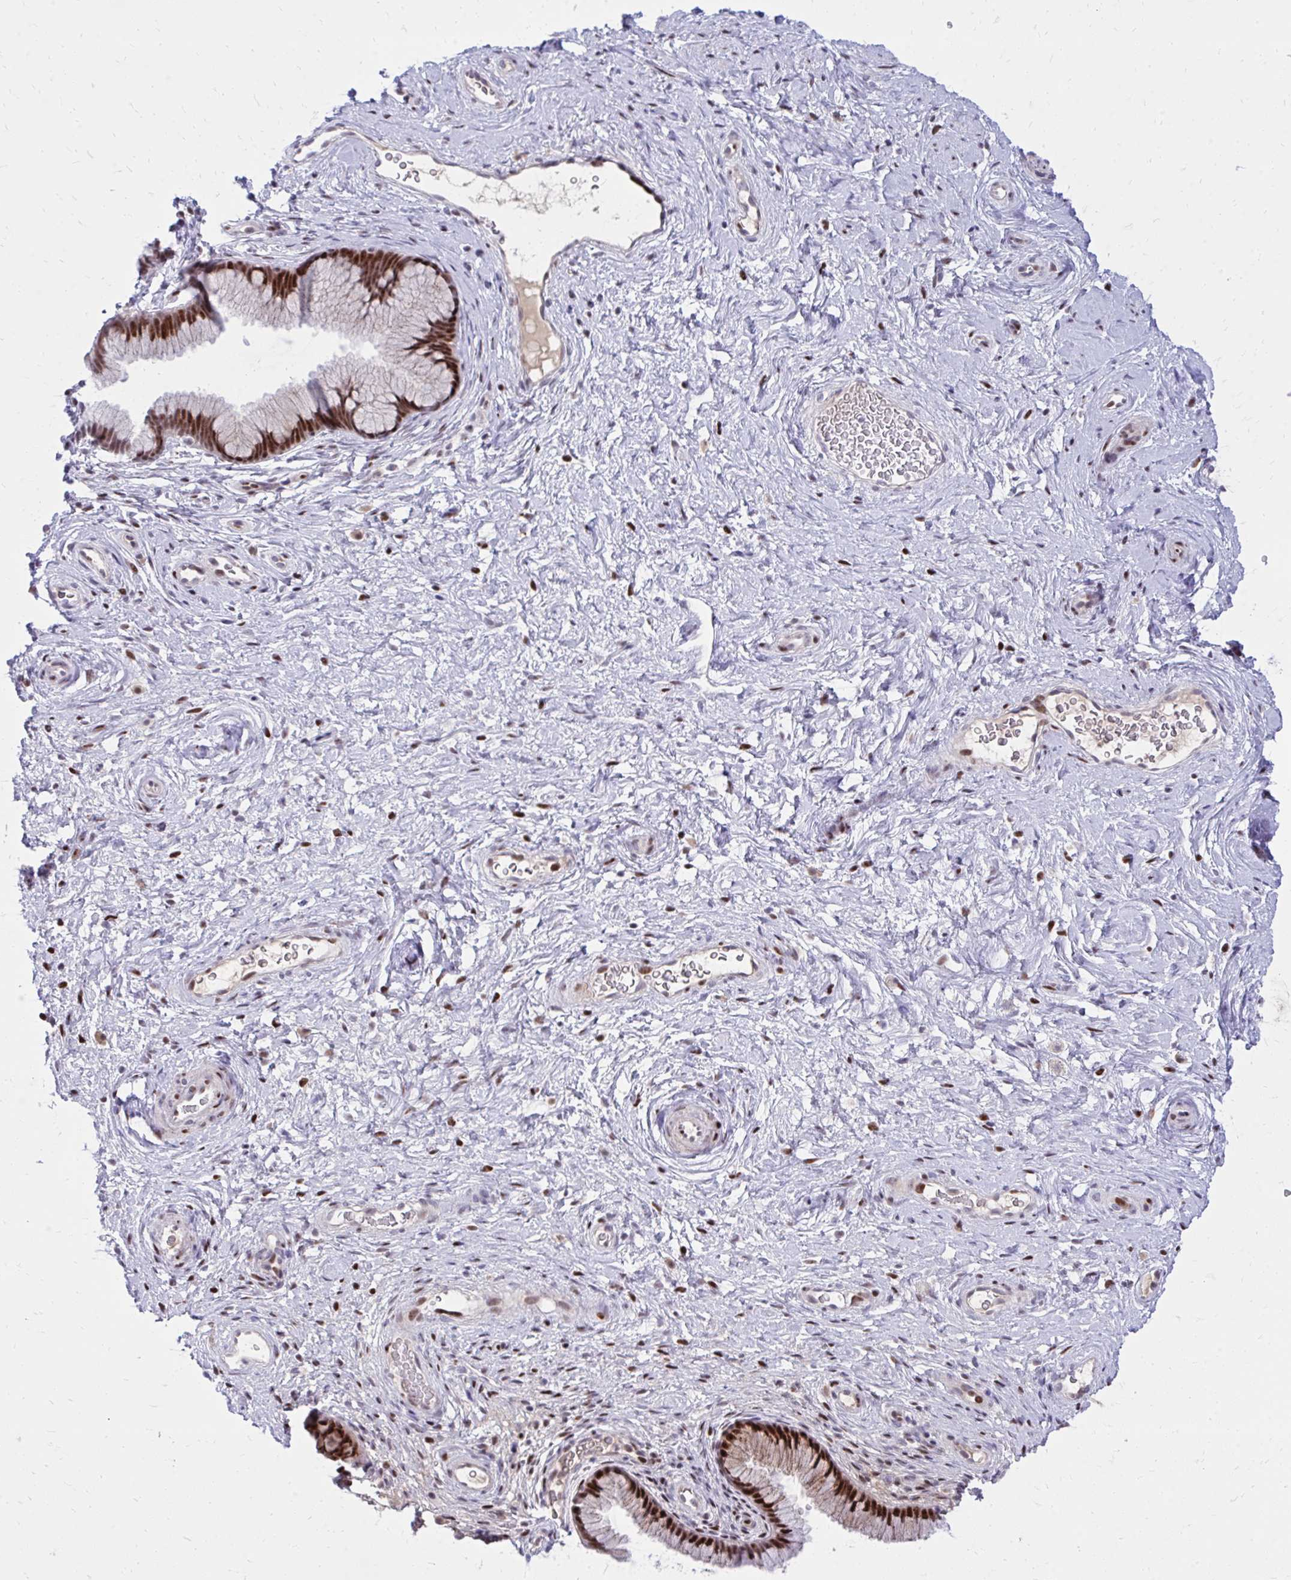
{"staining": {"intensity": "strong", "quantity": ">75%", "location": "nuclear"}, "tissue": "cervix", "cell_type": "Glandular cells", "image_type": "normal", "snomed": [{"axis": "morphology", "description": "Normal tissue, NOS"}, {"axis": "topography", "description": "Cervix"}], "caption": "IHC of normal cervix reveals high levels of strong nuclear positivity in approximately >75% of glandular cells. (brown staining indicates protein expression, while blue staining denotes nuclei).", "gene": "C14orf39", "patient": {"sex": "female", "age": 34}}